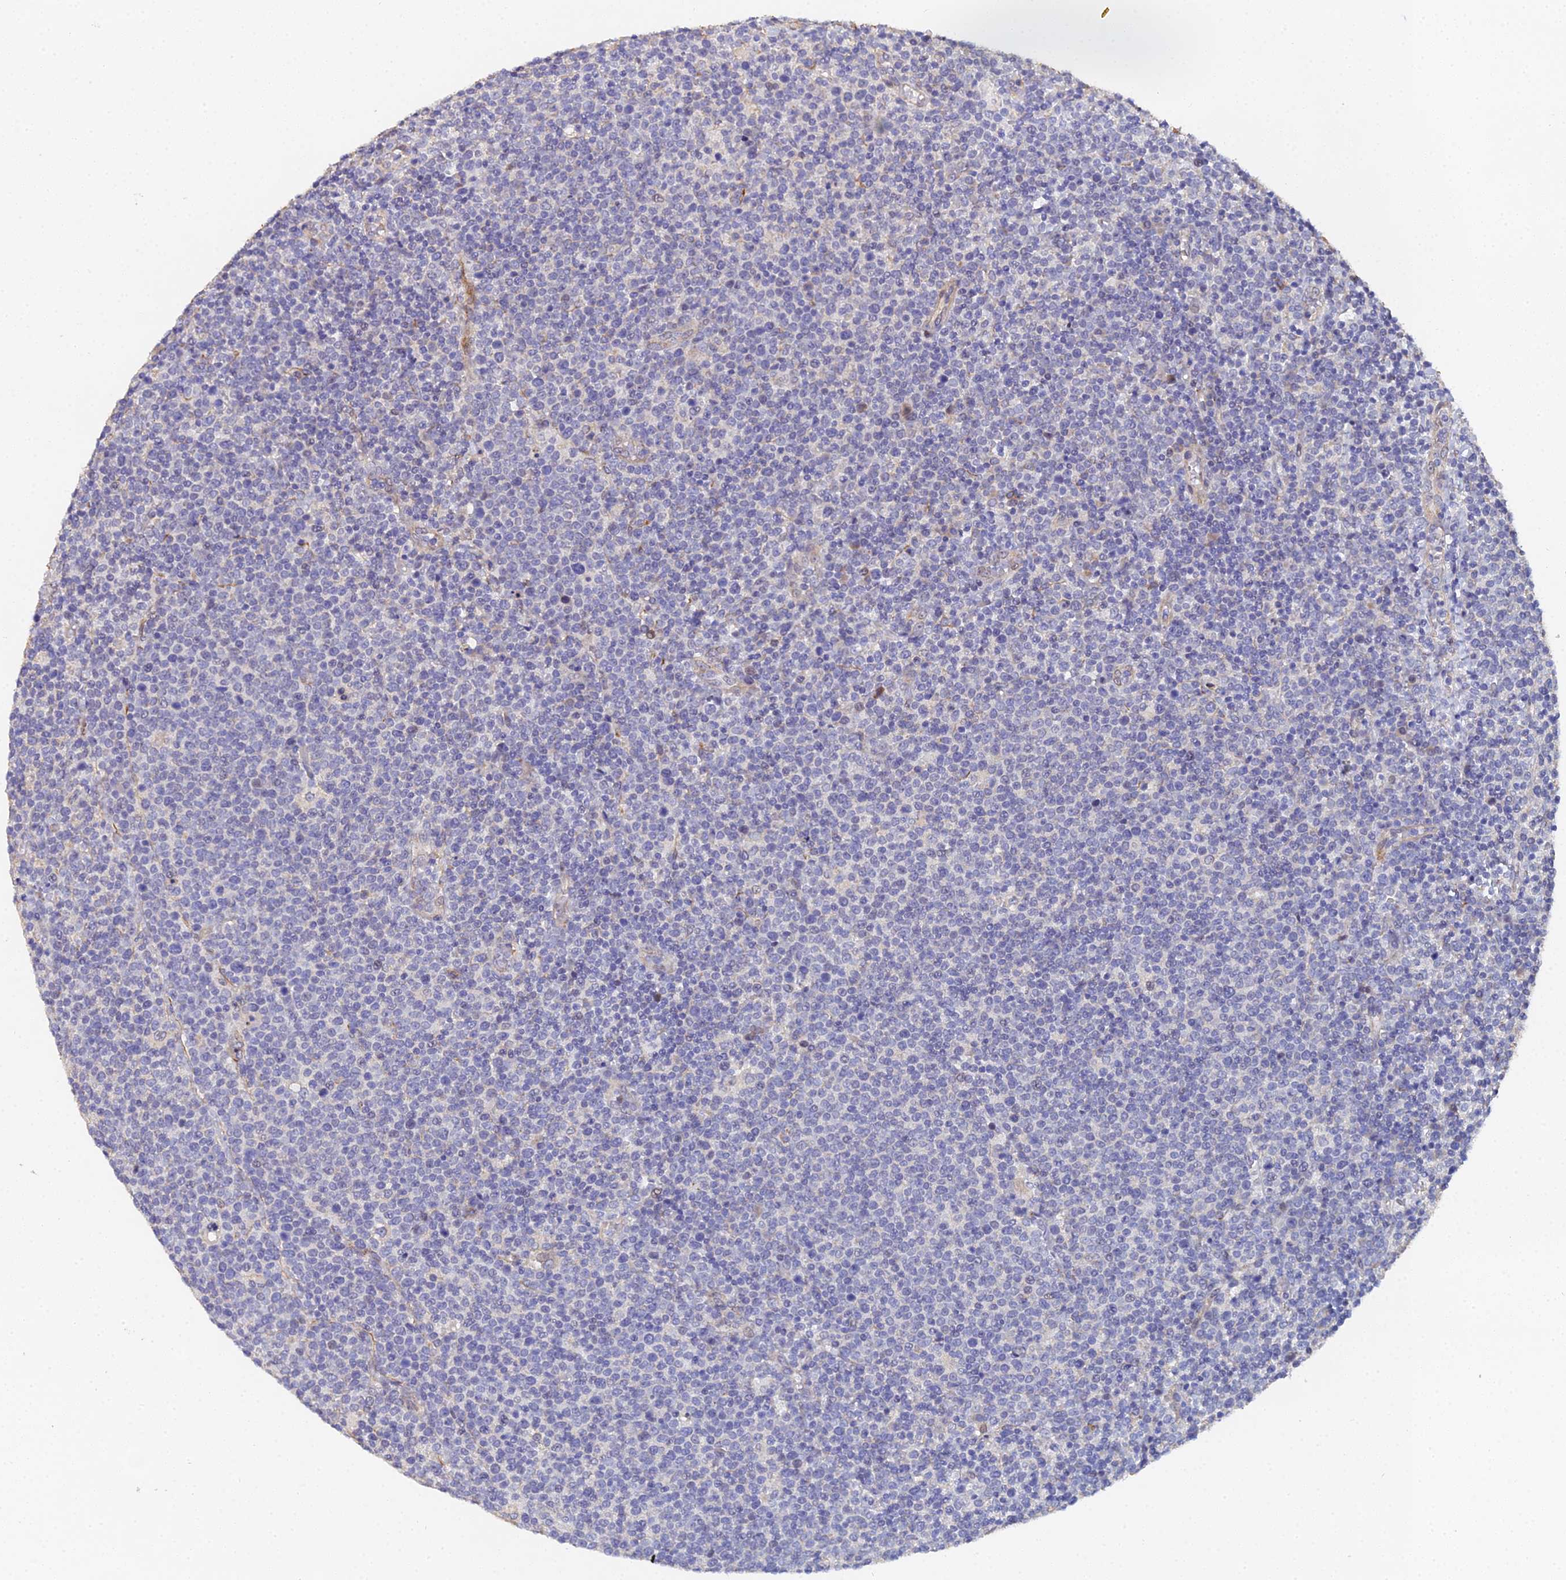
{"staining": {"intensity": "negative", "quantity": "none", "location": "none"}, "tissue": "lymphoma", "cell_type": "Tumor cells", "image_type": "cancer", "snomed": [{"axis": "morphology", "description": "Malignant lymphoma, non-Hodgkin's type, High grade"}, {"axis": "topography", "description": "Lymph node"}], "caption": "There is no significant expression in tumor cells of high-grade malignant lymphoma, non-Hodgkin's type.", "gene": "ENSG00000268674", "patient": {"sex": "male", "age": 61}}